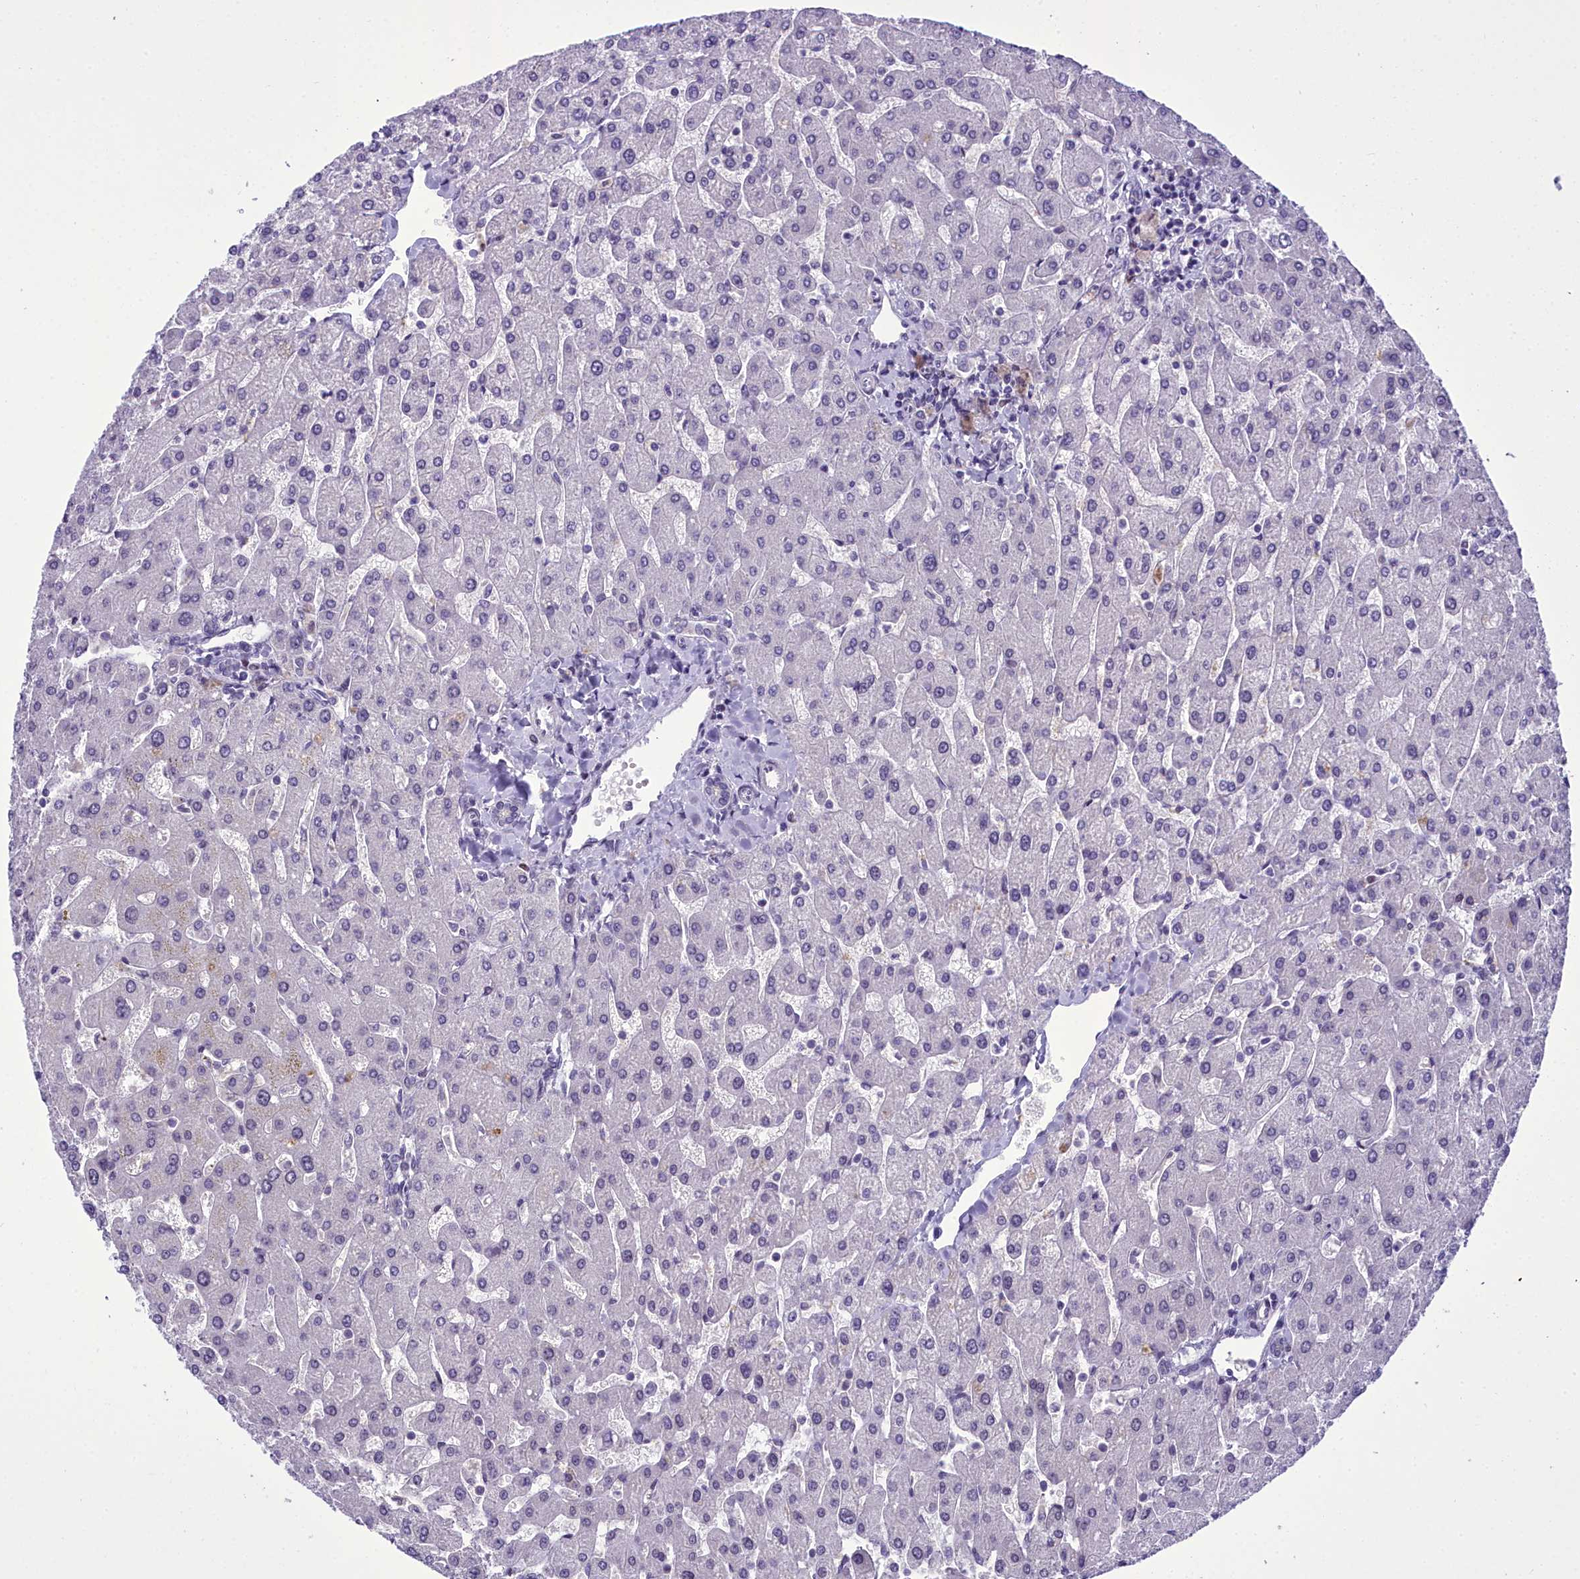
{"staining": {"intensity": "negative", "quantity": "none", "location": "none"}, "tissue": "liver", "cell_type": "Cholangiocytes", "image_type": "normal", "snomed": [{"axis": "morphology", "description": "Normal tissue, NOS"}, {"axis": "topography", "description": "Liver"}], "caption": "An image of liver stained for a protein shows no brown staining in cholangiocytes.", "gene": "B9D2", "patient": {"sex": "male", "age": 55}}